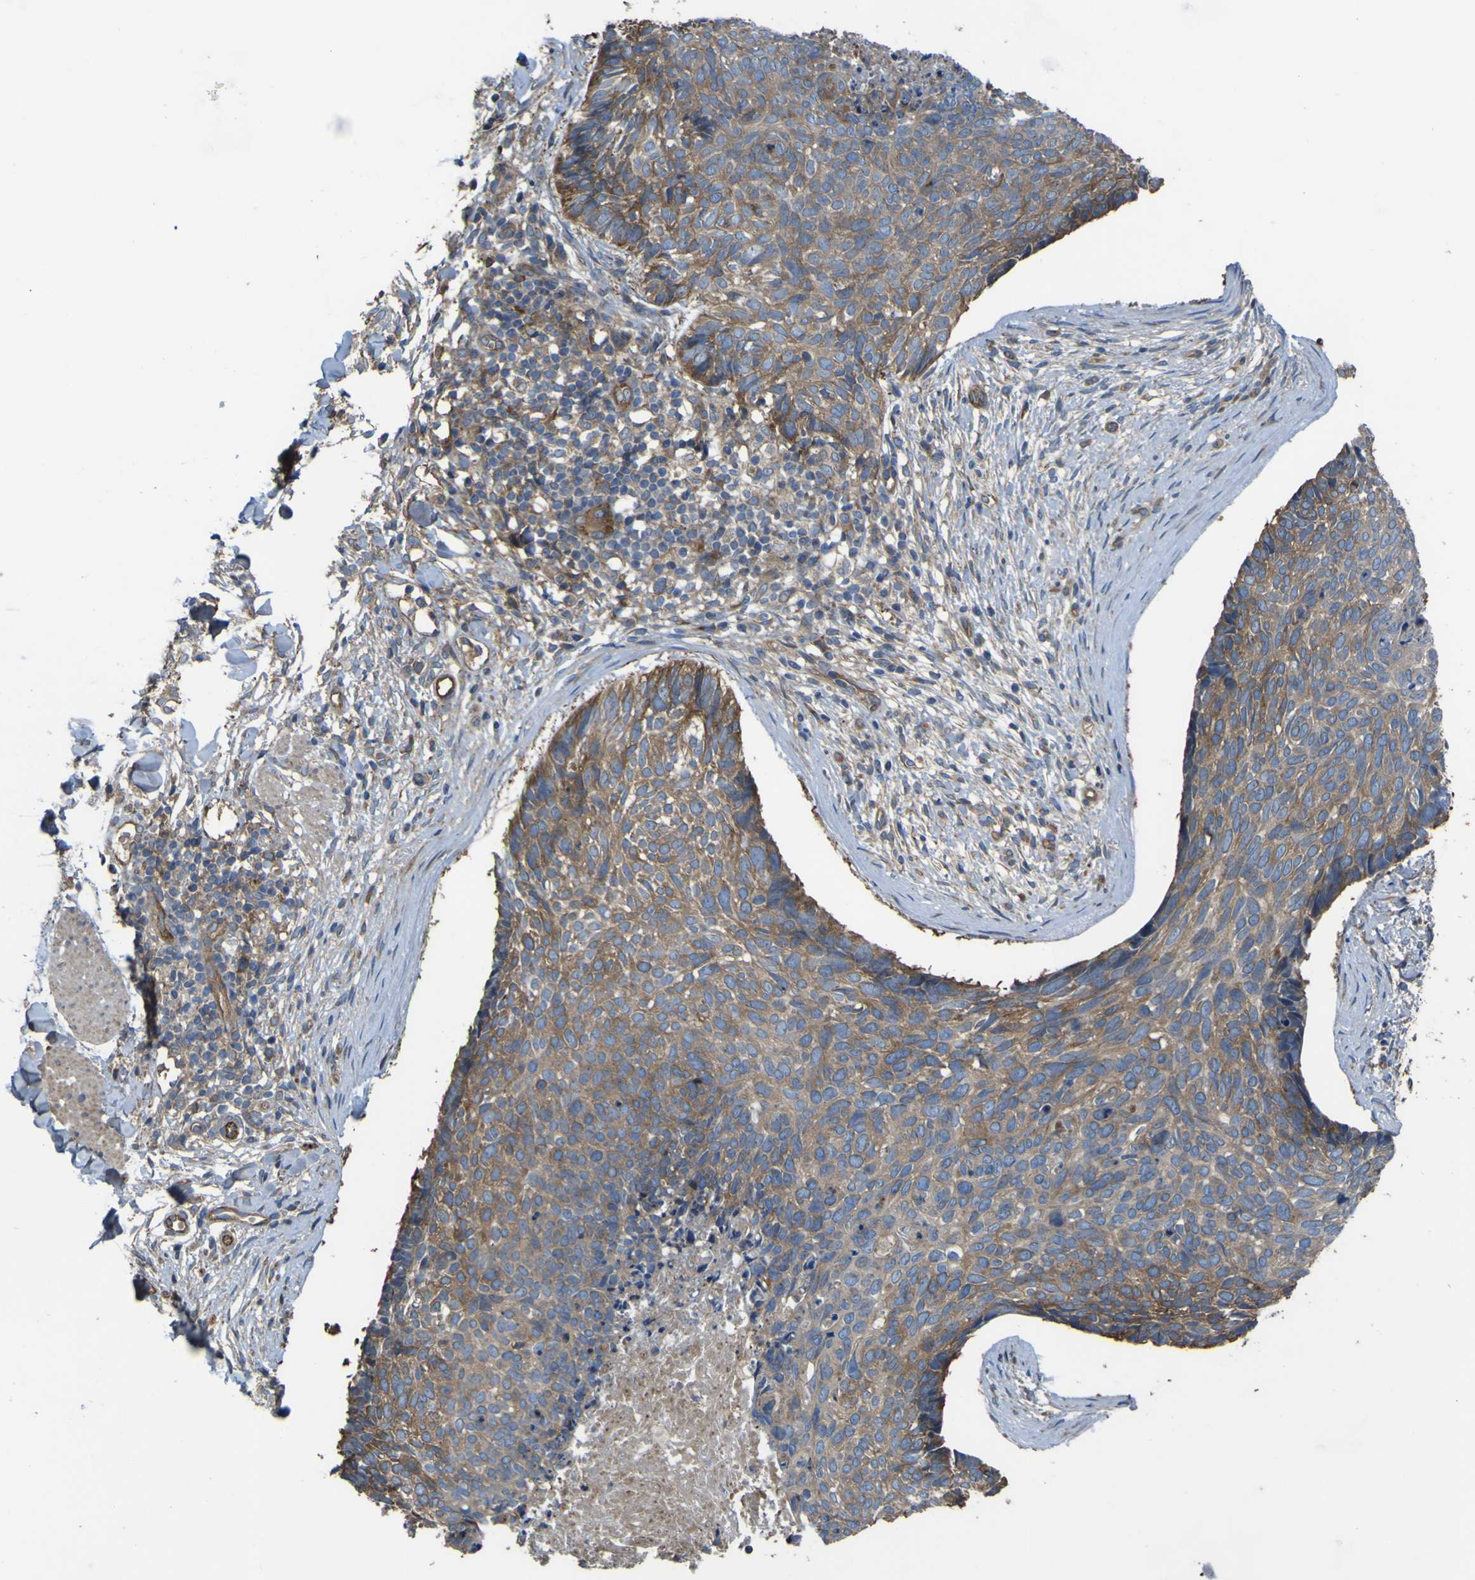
{"staining": {"intensity": "moderate", "quantity": ">75%", "location": "cytoplasmic/membranous"}, "tissue": "skin cancer", "cell_type": "Tumor cells", "image_type": "cancer", "snomed": [{"axis": "morphology", "description": "Normal tissue, NOS"}, {"axis": "morphology", "description": "Basal cell carcinoma"}, {"axis": "topography", "description": "Skin"}], "caption": "Skin cancer was stained to show a protein in brown. There is medium levels of moderate cytoplasmic/membranous staining in about >75% of tumor cells.", "gene": "FBXO30", "patient": {"sex": "female", "age": 56}}